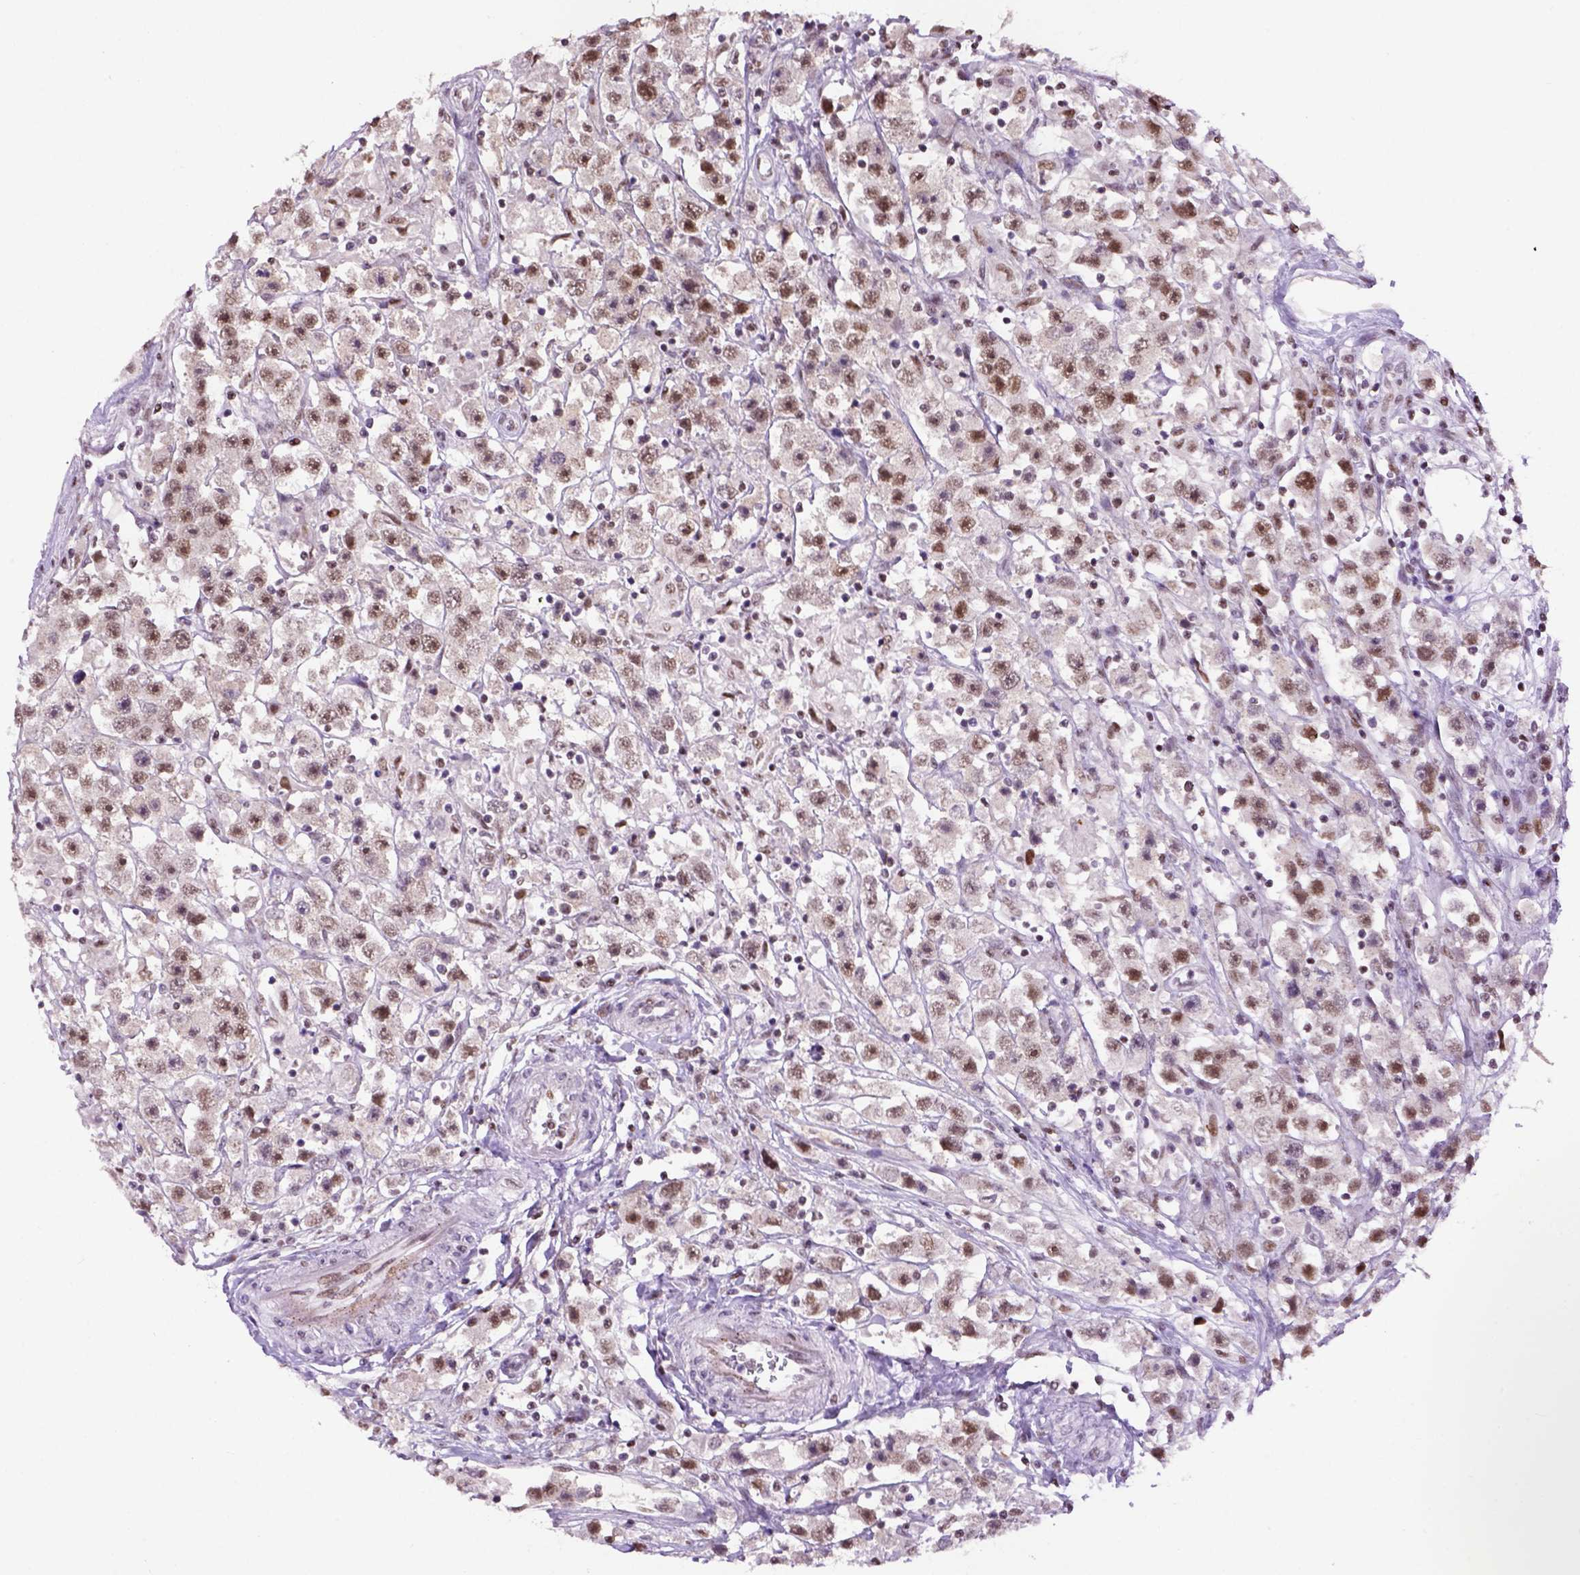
{"staining": {"intensity": "moderate", "quantity": "25%-75%", "location": "nuclear"}, "tissue": "testis cancer", "cell_type": "Tumor cells", "image_type": "cancer", "snomed": [{"axis": "morphology", "description": "Seminoma, NOS"}, {"axis": "topography", "description": "Testis"}], "caption": "Tumor cells demonstrate medium levels of moderate nuclear positivity in approximately 25%-75% of cells in seminoma (testis).", "gene": "TBPL1", "patient": {"sex": "male", "age": 45}}